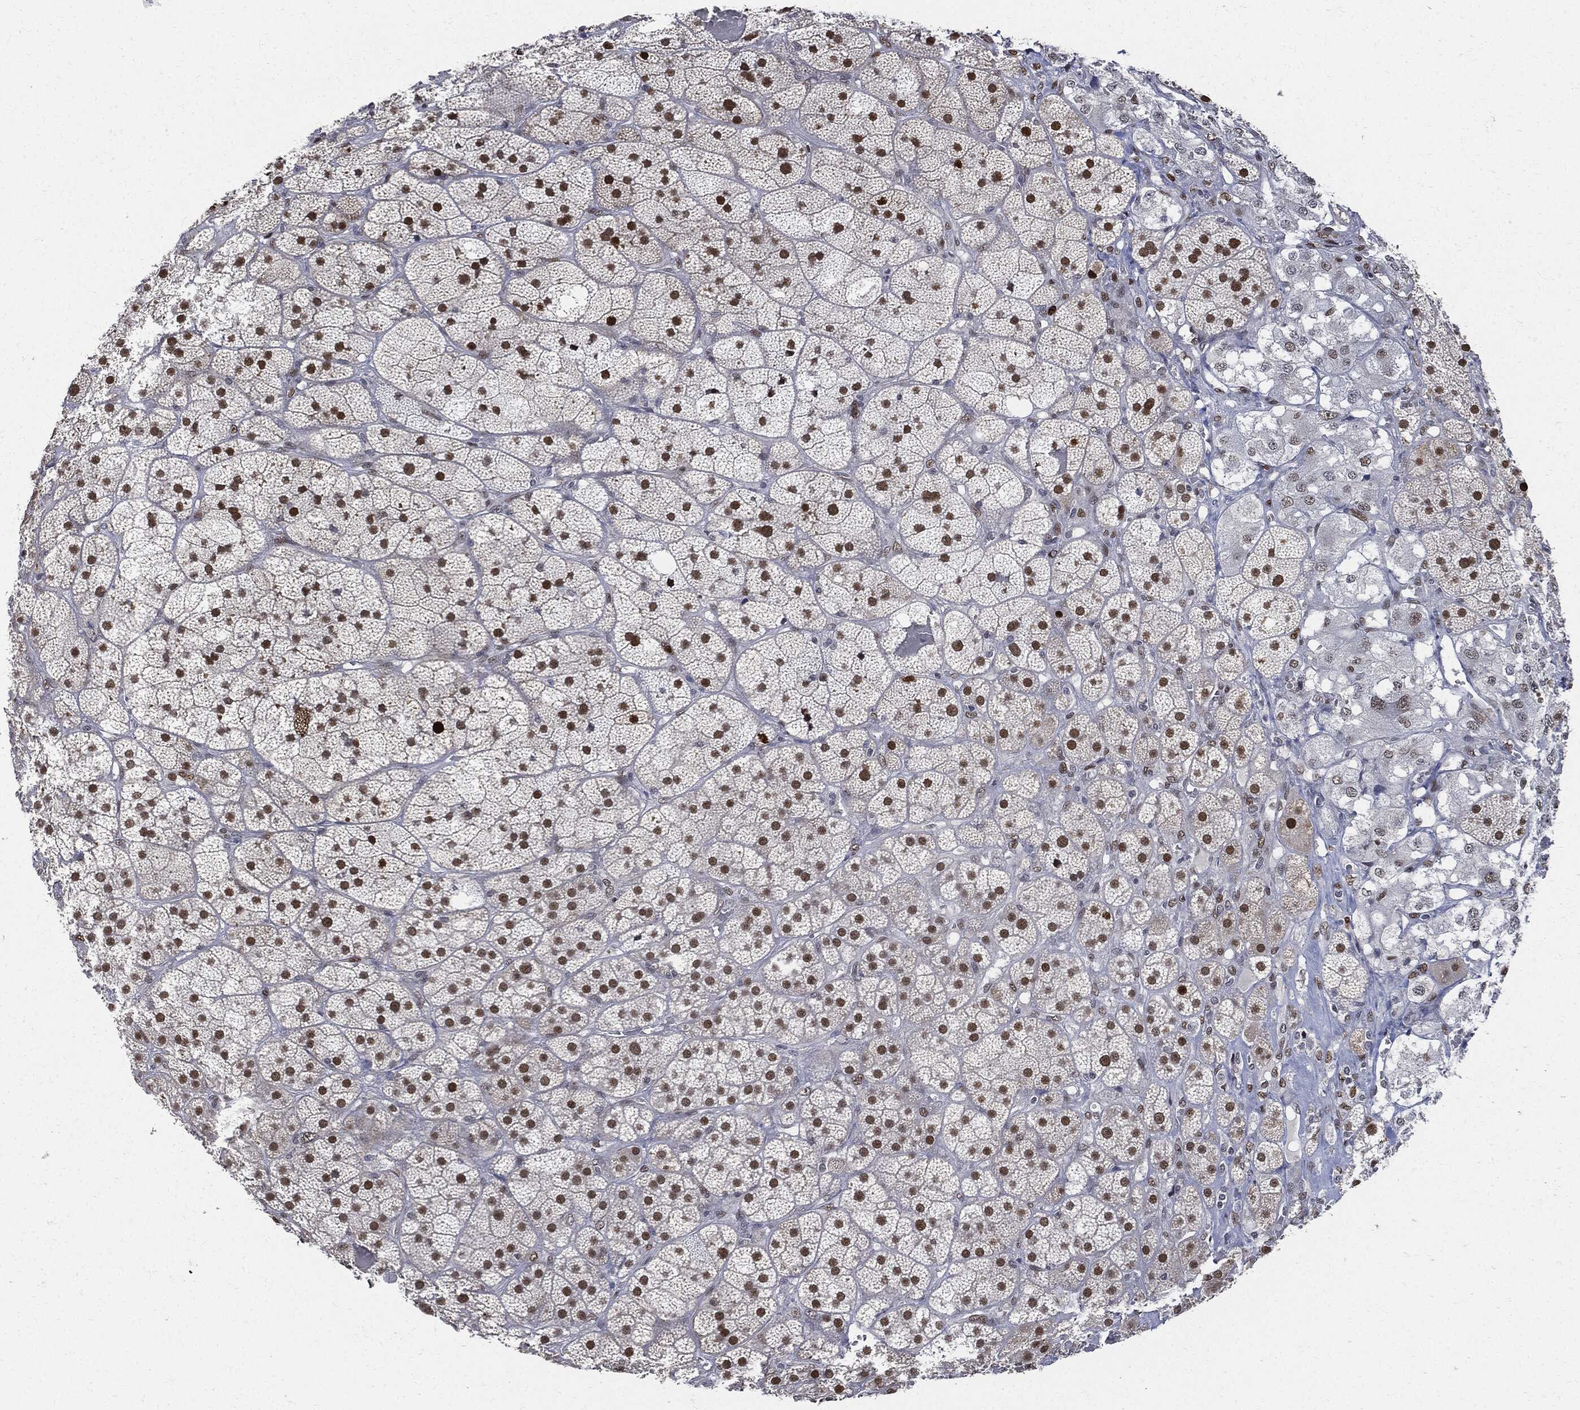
{"staining": {"intensity": "moderate", "quantity": ">75%", "location": "nuclear"}, "tissue": "adrenal gland", "cell_type": "Glandular cells", "image_type": "normal", "snomed": [{"axis": "morphology", "description": "Normal tissue, NOS"}, {"axis": "topography", "description": "Adrenal gland"}], "caption": "Immunohistochemical staining of unremarkable adrenal gland demonstrates >75% levels of moderate nuclear protein positivity in about >75% of glandular cells. (Brightfield microscopy of DAB IHC at high magnification).", "gene": "PCNA", "patient": {"sex": "male", "age": 57}}